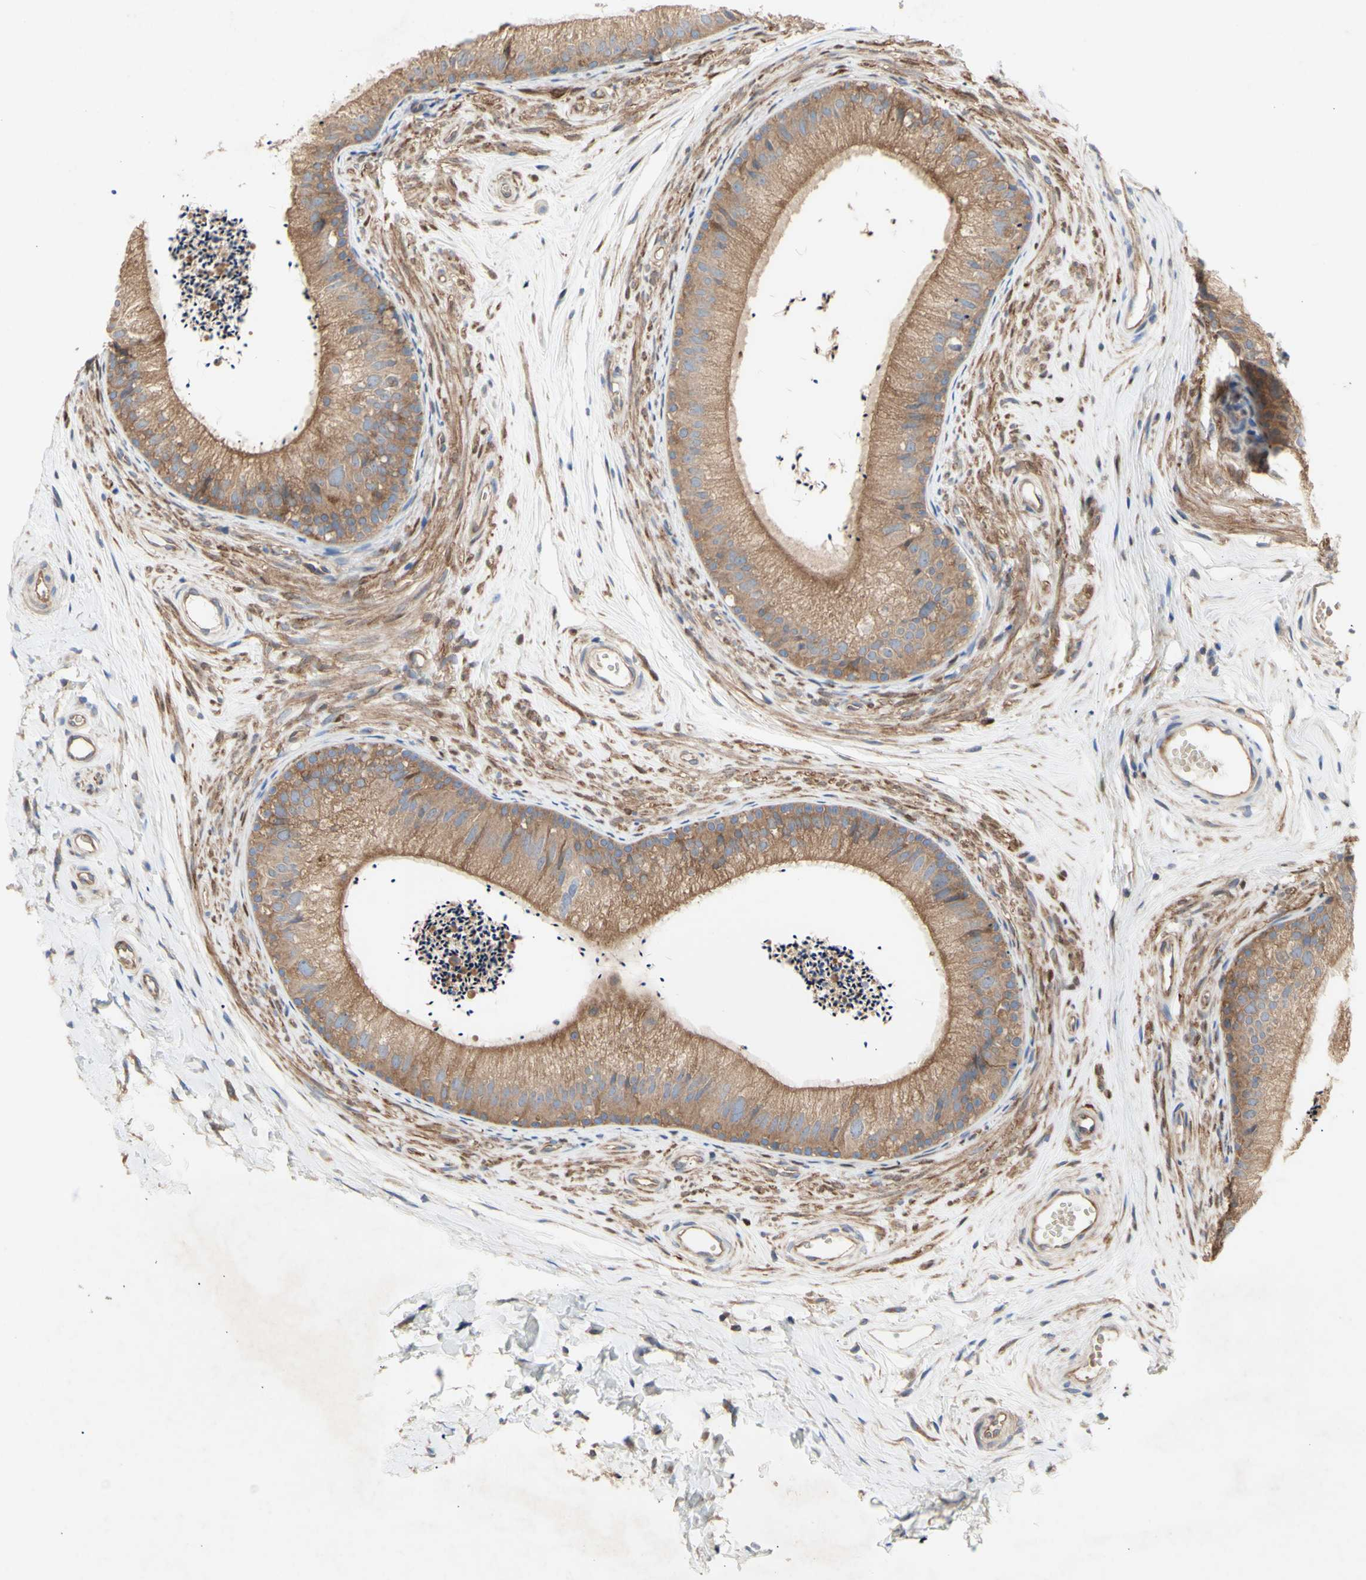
{"staining": {"intensity": "moderate", "quantity": ">75%", "location": "cytoplasmic/membranous"}, "tissue": "epididymis", "cell_type": "Glandular cells", "image_type": "normal", "snomed": [{"axis": "morphology", "description": "Normal tissue, NOS"}, {"axis": "topography", "description": "Epididymis"}], "caption": "Protein analysis of unremarkable epididymis shows moderate cytoplasmic/membranous positivity in about >75% of glandular cells.", "gene": "KLC1", "patient": {"sex": "male", "age": 56}}